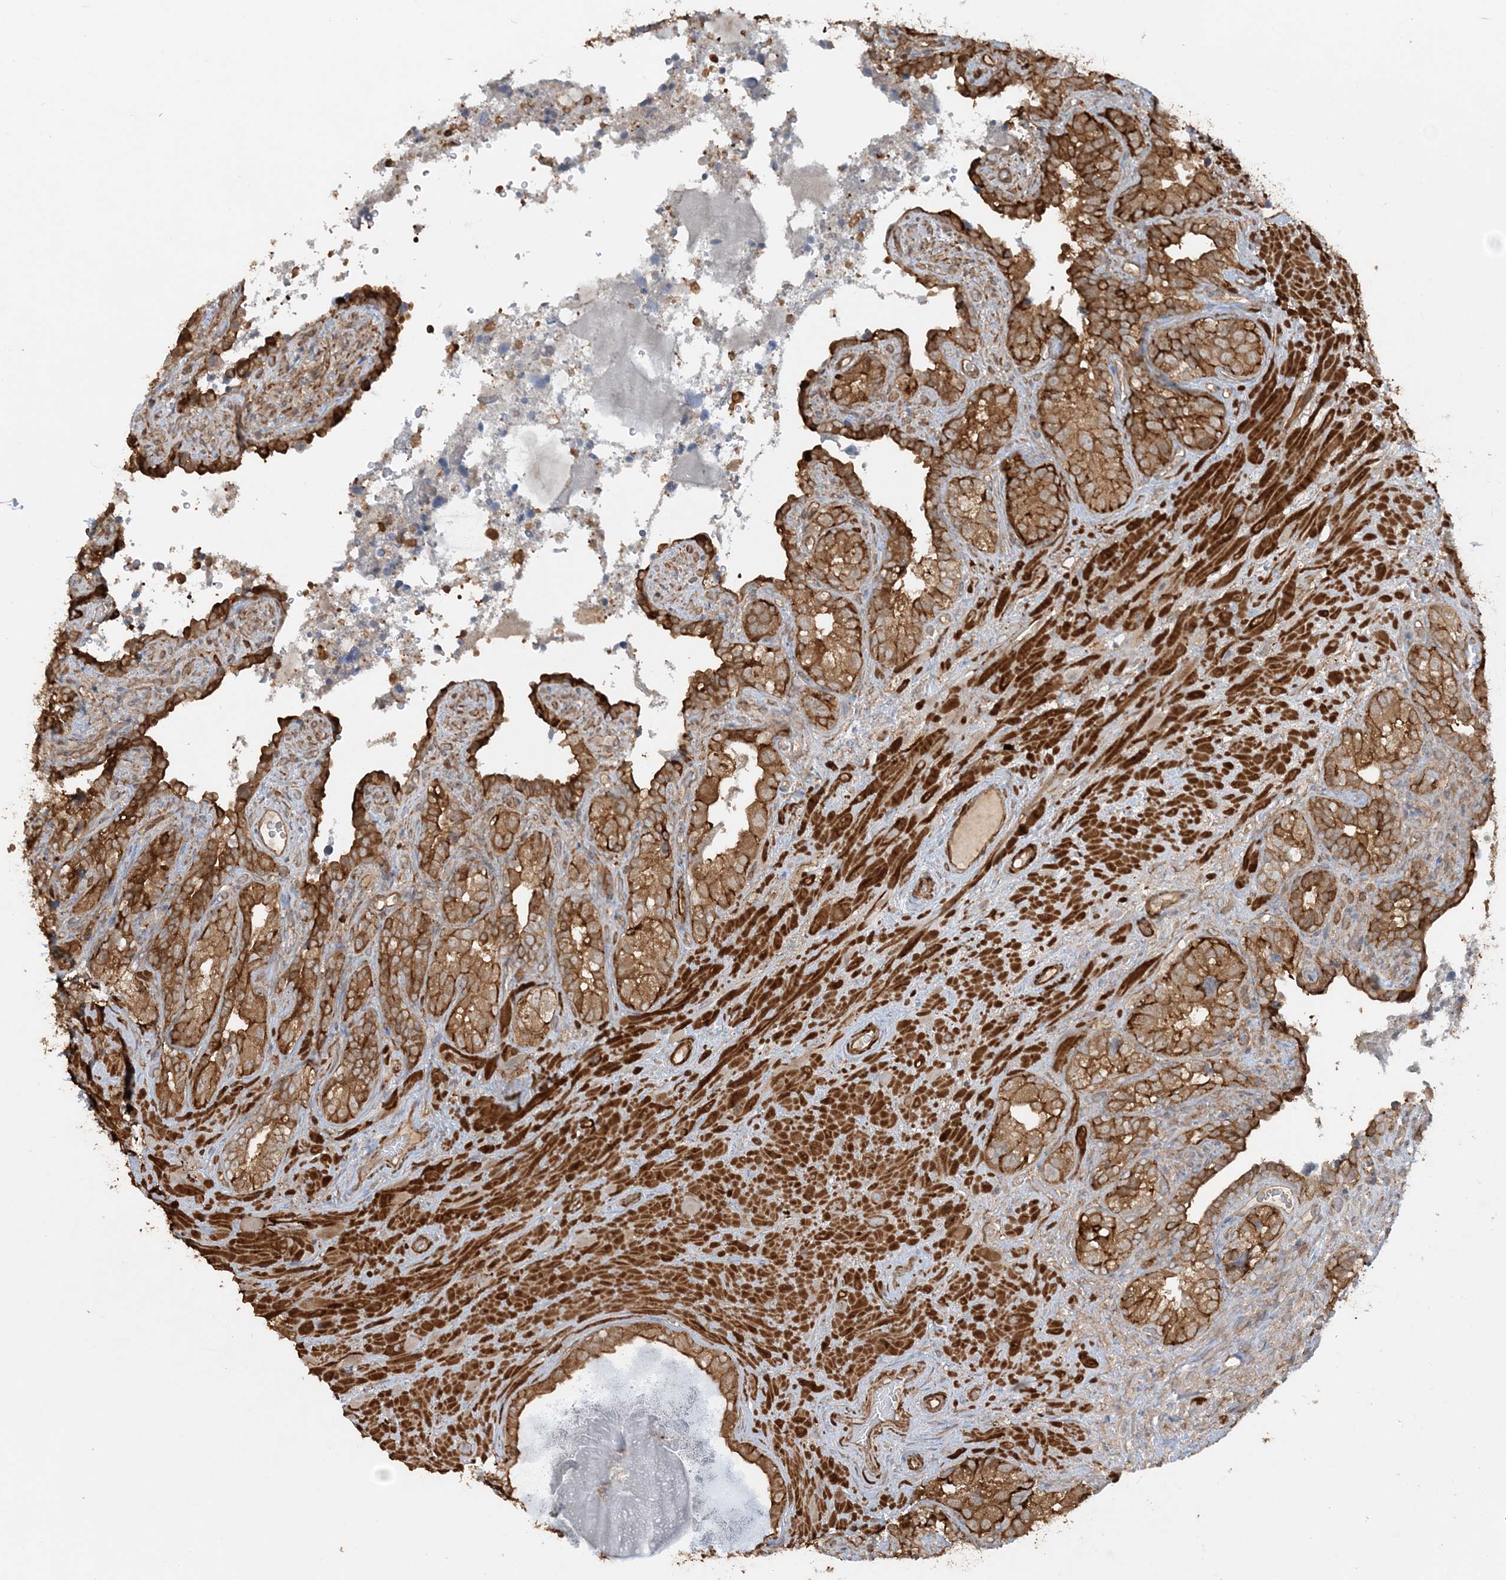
{"staining": {"intensity": "strong", "quantity": ">75%", "location": "cytoplasmic/membranous"}, "tissue": "seminal vesicle", "cell_type": "Glandular cells", "image_type": "normal", "snomed": [{"axis": "morphology", "description": "Normal tissue, NOS"}, {"axis": "topography", "description": "Seminal veicle"}, {"axis": "topography", "description": "Peripheral nerve tissue"}], "caption": "Protein staining displays strong cytoplasmic/membranous expression in about >75% of glandular cells in normal seminal vesicle.", "gene": "DSTN", "patient": {"sex": "male", "age": 67}}